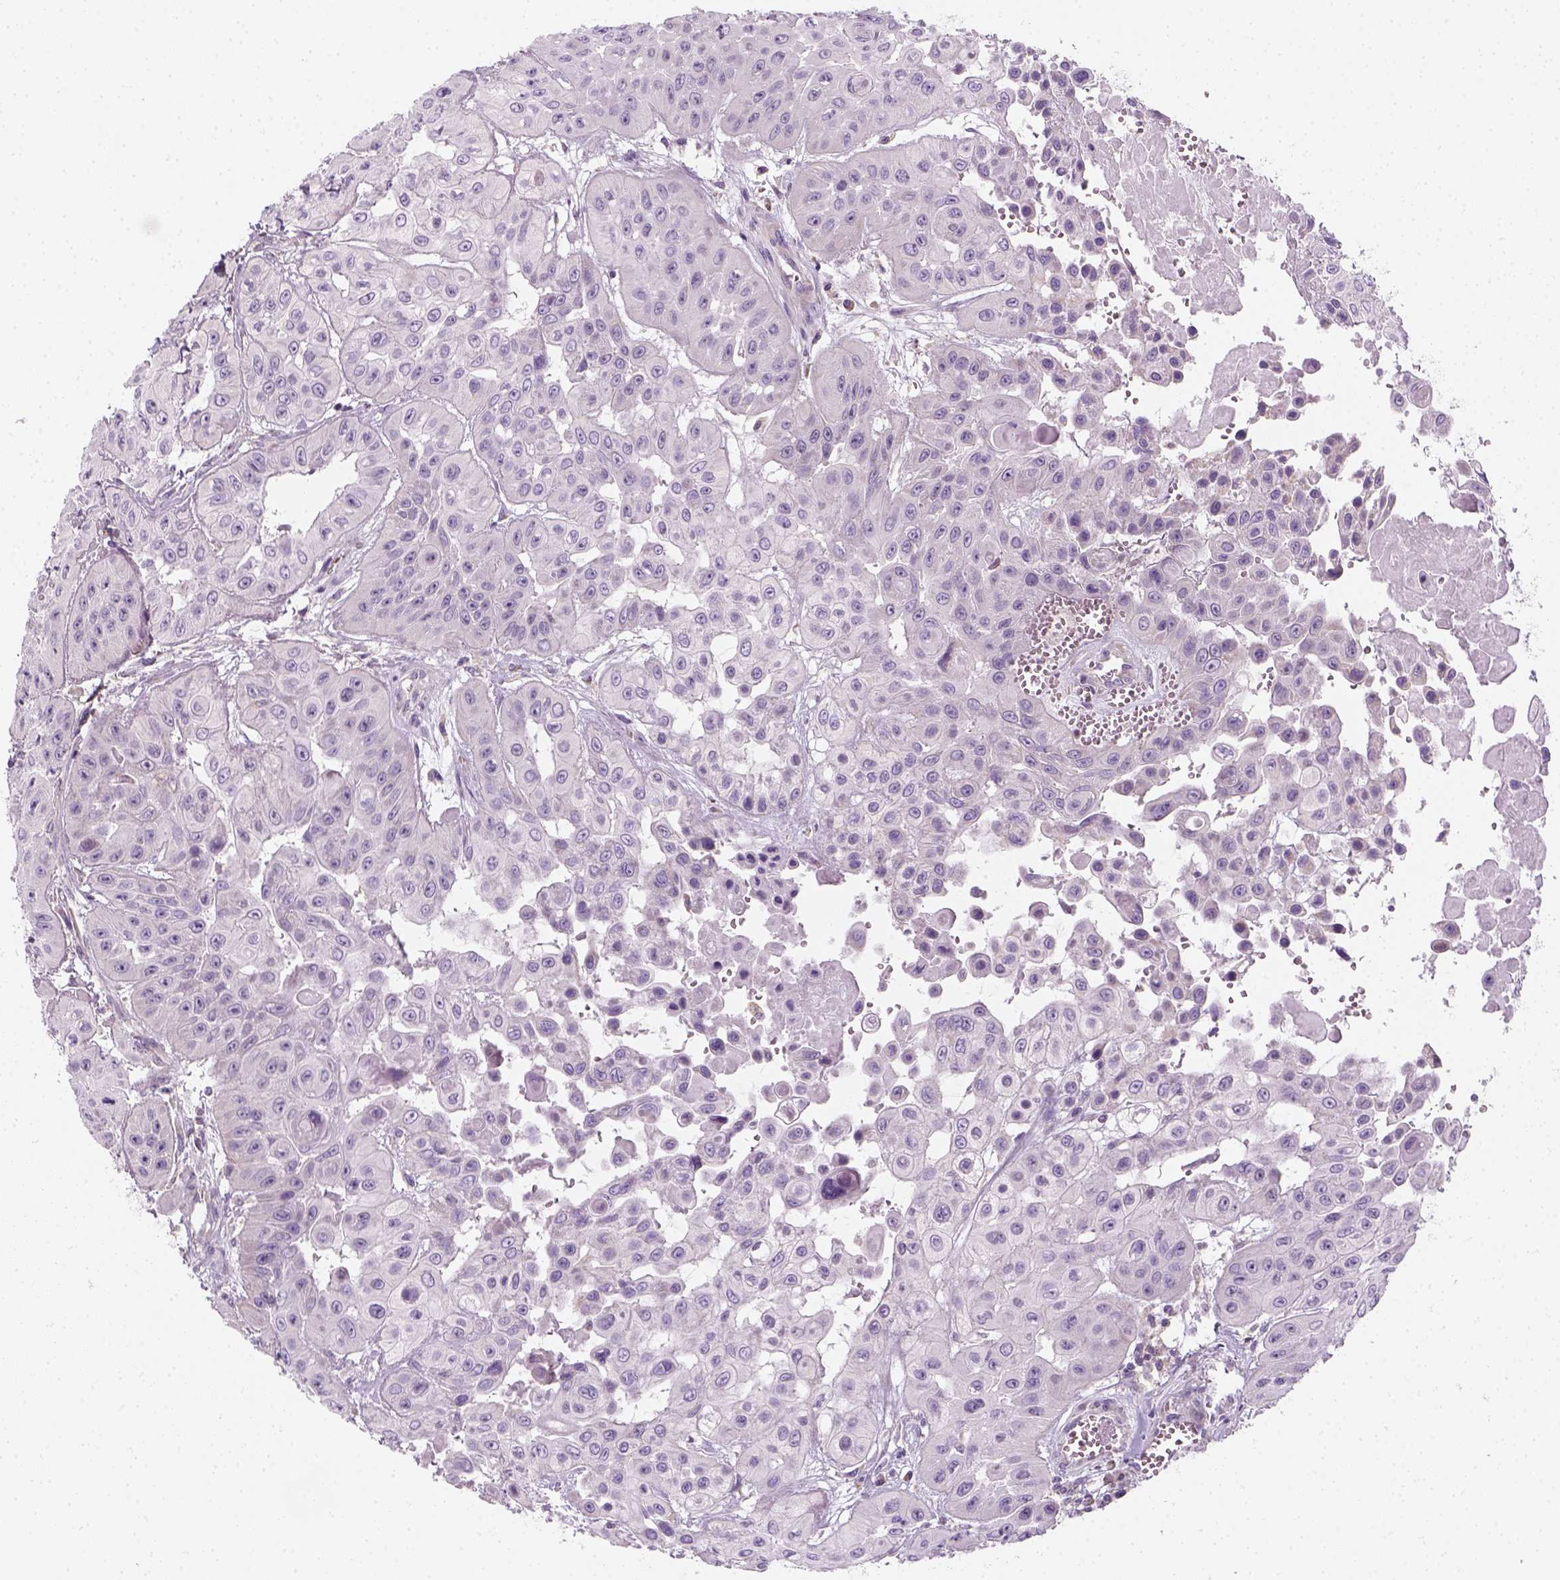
{"staining": {"intensity": "negative", "quantity": "none", "location": "none"}, "tissue": "head and neck cancer", "cell_type": "Tumor cells", "image_type": "cancer", "snomed": [{"axis": "morphology", "description": "Adenocarcinoma, NOS"}, {"axis": "topography", "description": "Head-Neck"}], "caption": "The immunohistochemistry photomicrograph has no significant expression in tumor cells of head and neck cancer (adenocarcinoma) tissue.", "gene": "AWAT2", "patient": {"sex": "male", "age": 73}}